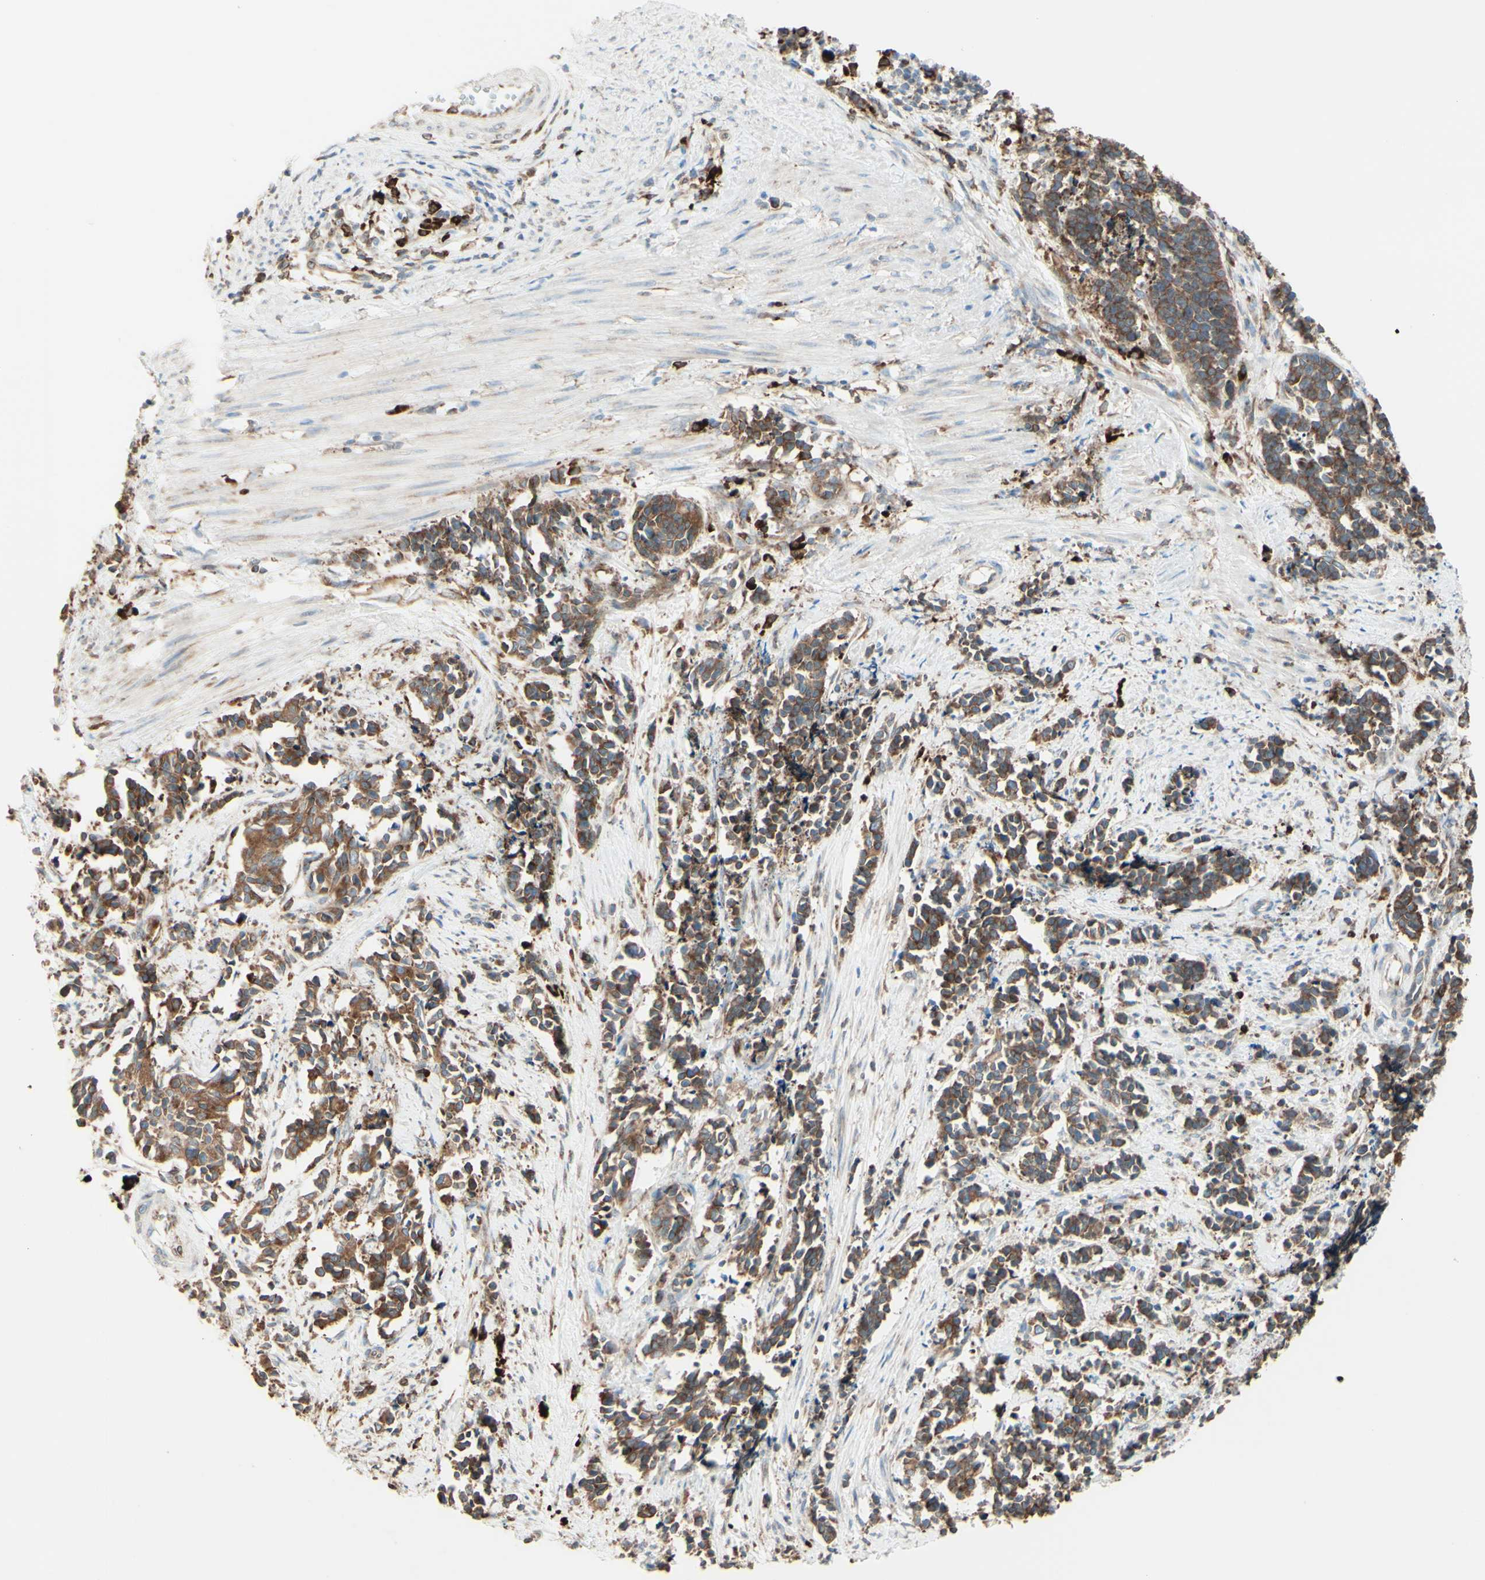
{"staining": {"intensity": "moderate", "quantity": ">75%", "location": "cytoplasmic/membranous"}, "tissue": "cervical cancer", "cell_type": "Tumor cells", "image_type": "cancer", "snomed": [{"axis": "morphology", "description": "Normal tissue, NOS"}, {"axis": "morphology", "description": "Squamous cell carcinoma, NOS"}, {"axis": "topography", "description": "Cervix"}], "caption": "The photomicrograph shows immunohistochemical staining of cervical cancer. There is moderate cytoplasmic/membranous staining is appreciated in about >75% of tumor cells.", "gene": "DNAJB11", "patient": {"sex": "female", "age": 35}}